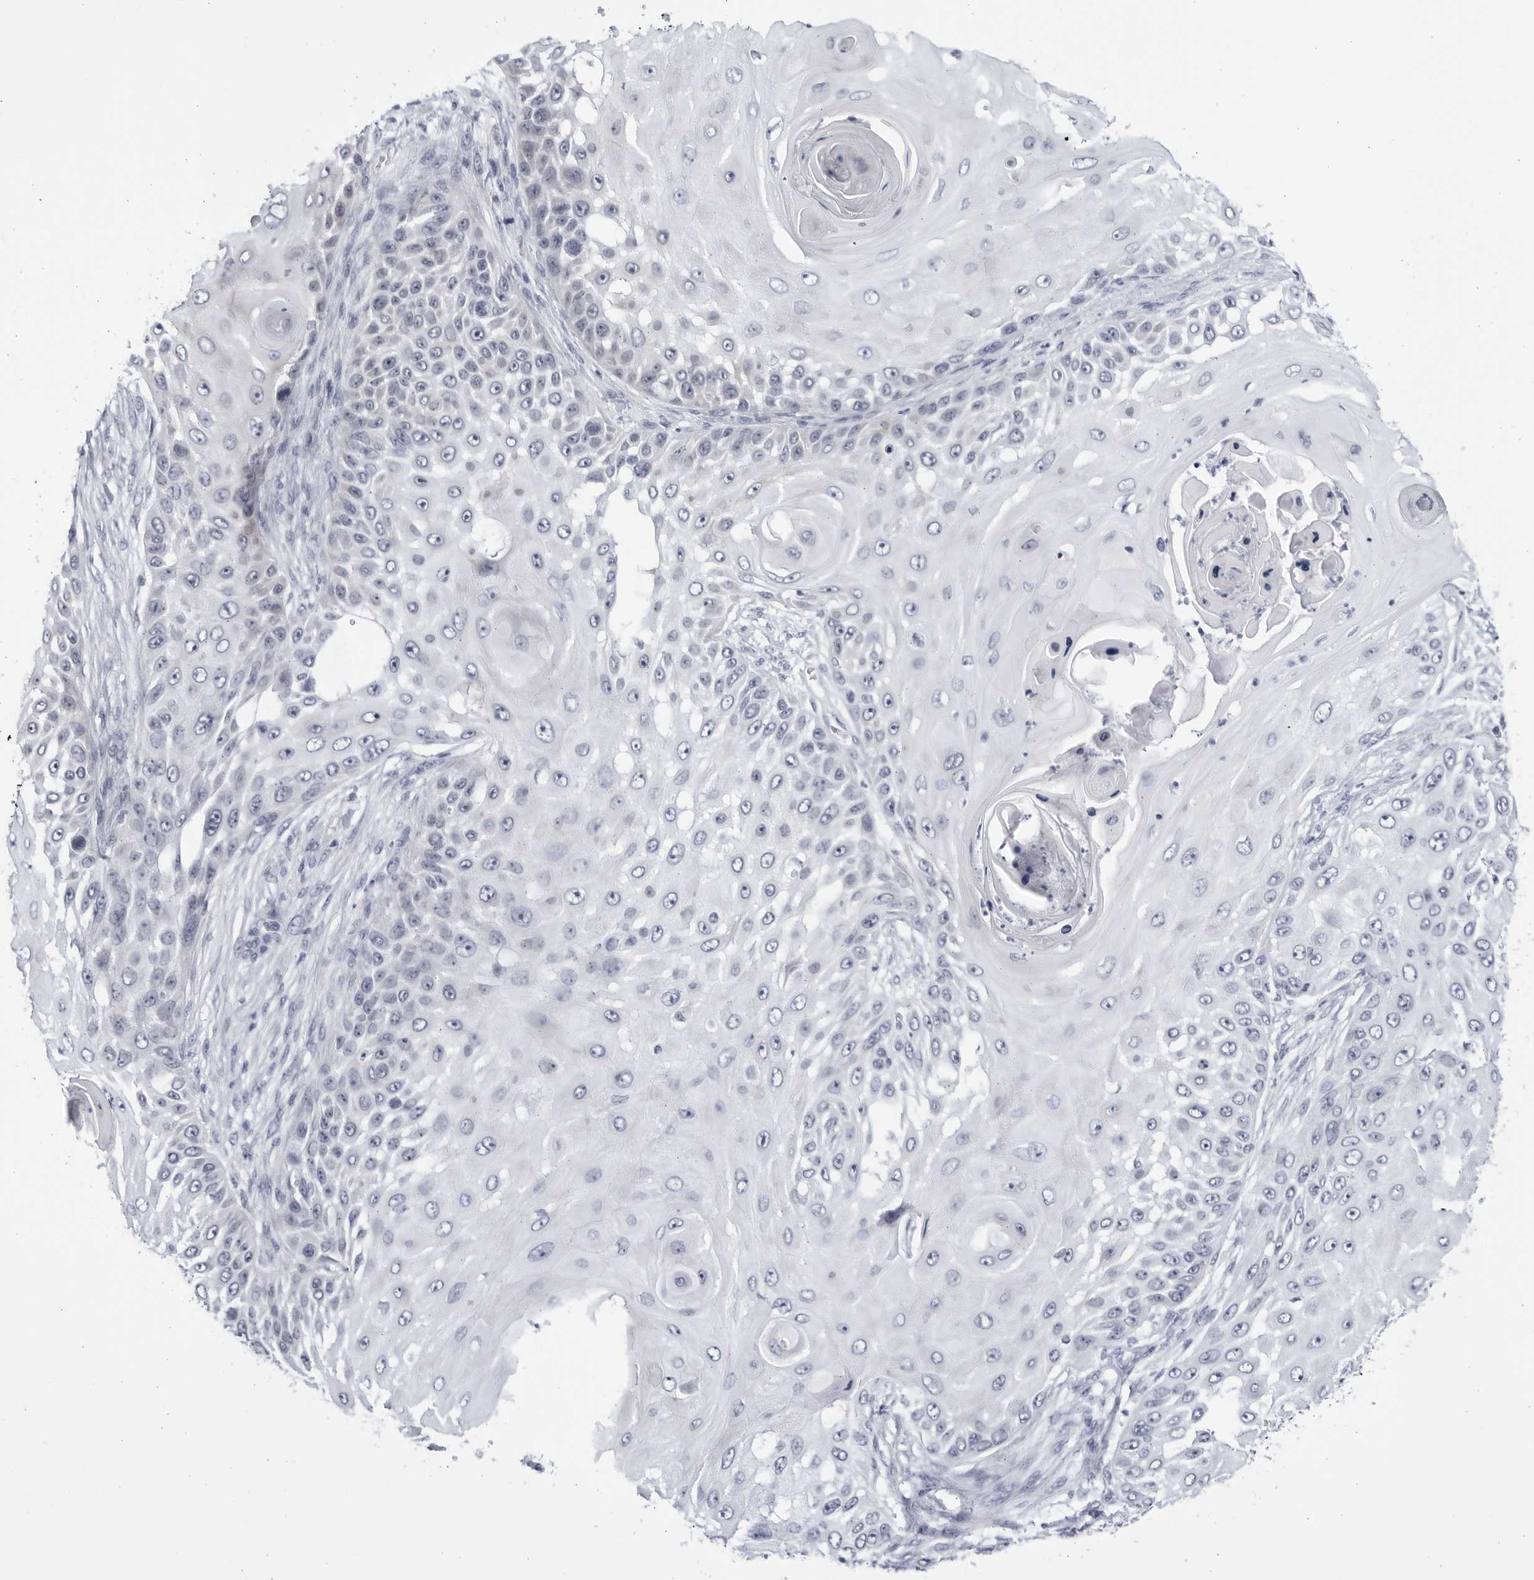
{"staining": {"intensity": "negative", "quantity": "none", "location": "none"}, "tissue": "skin cancer", "cell_type": "Tumor cells", "image_type": "cancer", "snomed": [{"axis": "morphology", "description": "Squamous cell carcinoma, NOS"}, {"axis": "topography", "description": "Skin"}], "caption": "Tumor cells show no significant protein positivity in squamous cell carcinoma (skin).", "gene": "CCDC181", "patient": {"sex": "female", "age": 44}}